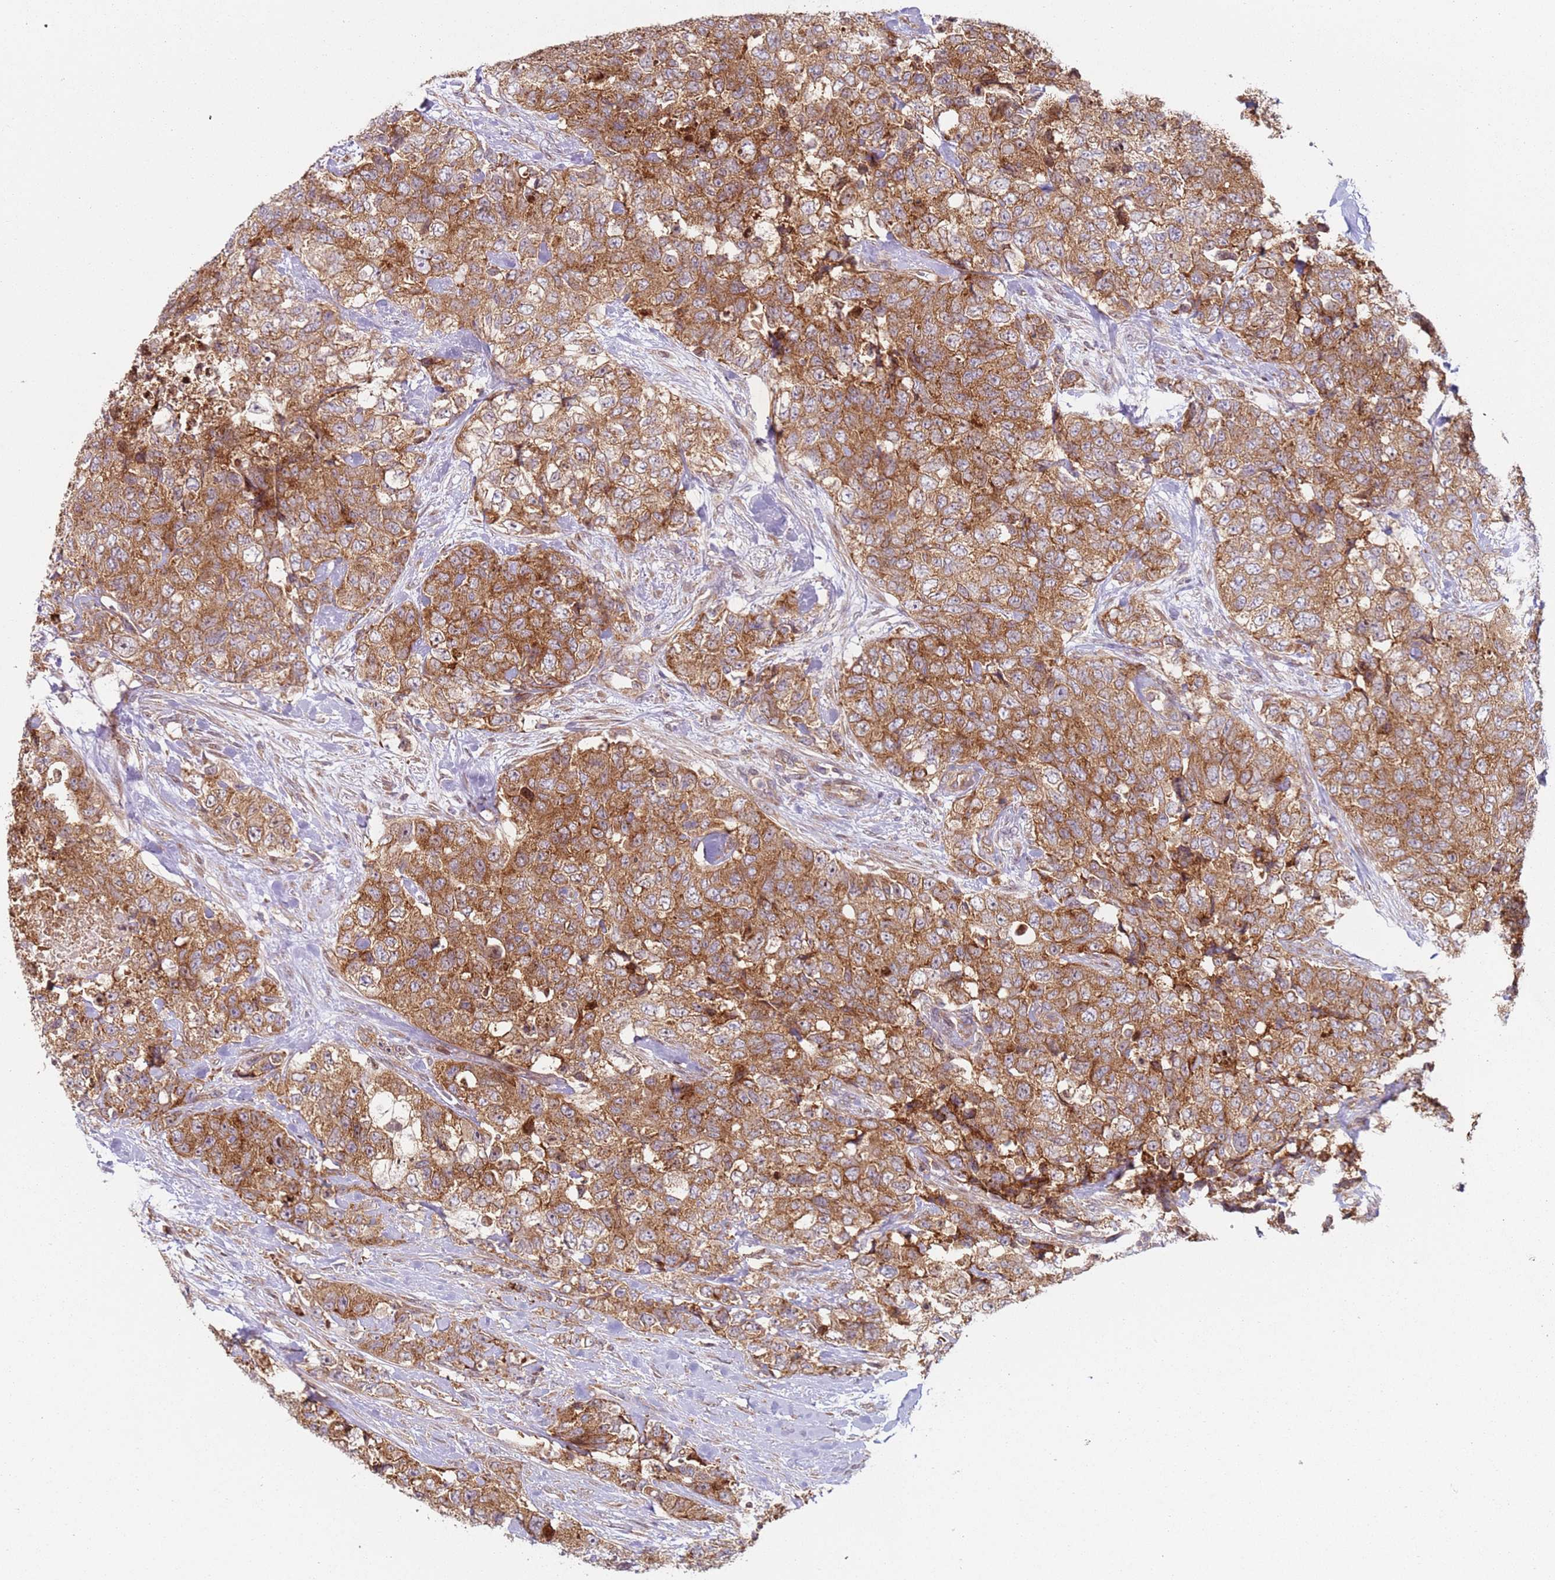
{"staining": {"intensity": "strong", "quantity": ">75%", "location": "cytoplasmic/membranous"}, "tissue": "urothelial cancer", "cell_type": "Tumor cells", "image_type": "cancer", "snomed": [{"axis": "morphology", "description": "Urothelial carcinoma, High grade"}, {"axis": "topography", "description": "Urinary bladder"}], "caption": "Immunohistochemical staining of high-grade urothelial carcinoma reveals high levels of strong cytoplasmic/membranous protein staining in about >75% of tumor cells. (Stains: DAB in brown, nuclei in blue, Microscopy: brightfield microscopy at high magnification).", "gene": "HNRNPLL", "patient": {"sex": "female", "age": 78}}